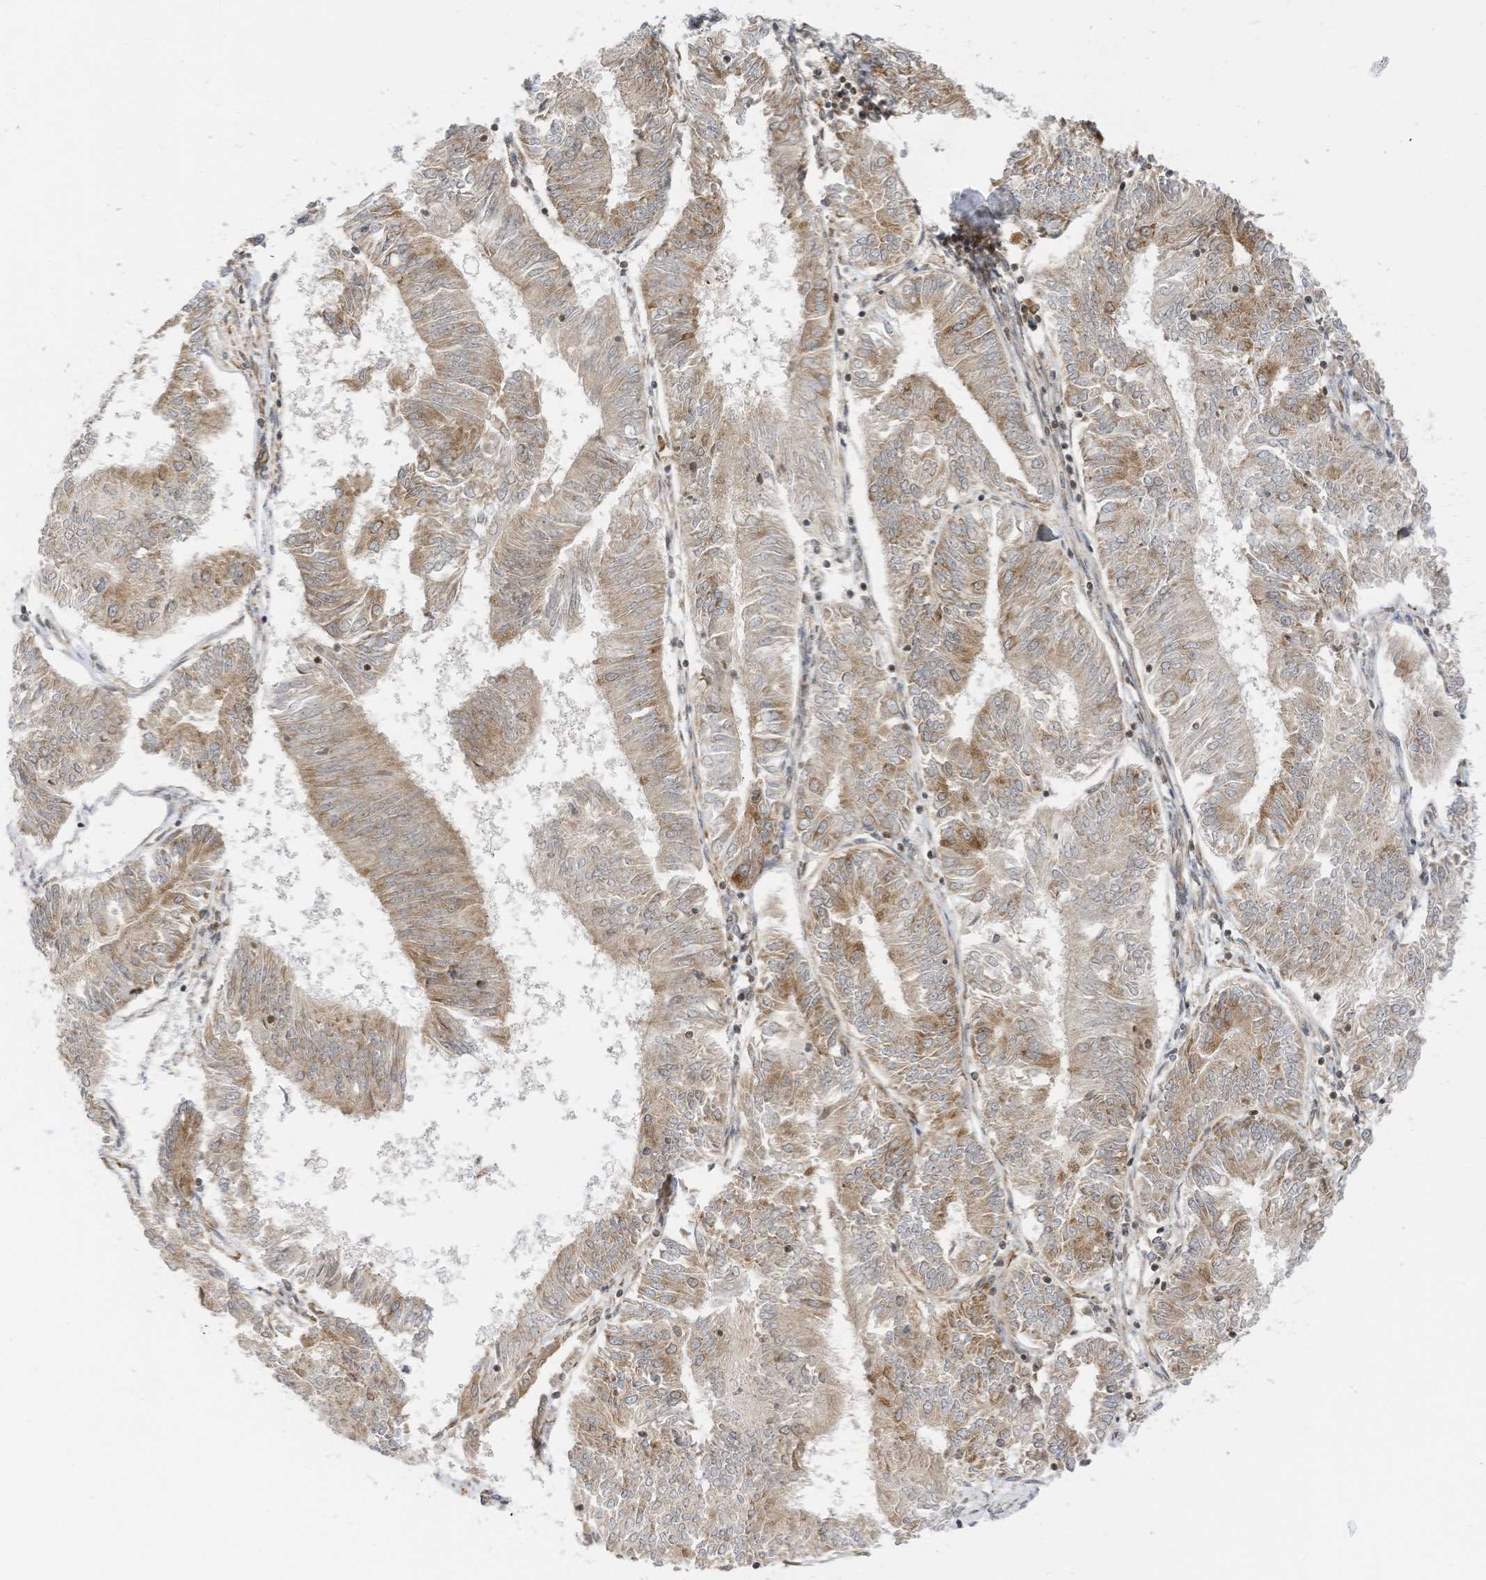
{"staining": {"intensity": "weak", "quantity": ">75%", "location": "cytoplasmic/membranous"}, "tissue": "endometrial cancer", "cell_type": "Tumor cells", "image_type": "cancer", "snomed": [{"axis": "morphology", "description": "Adenocarcinoma, NOS"}, {"axis": "topography", "description": "Endometrium"}], "caption": "Weak cytoplasmic/membranous staining for a protein is seen in about >75% of tumor cells of endometrial adenocarcinoma using immunohistochemistry (IHC).", "gene": "EDF1", "patient": {"sex": "female", "age": 58}}